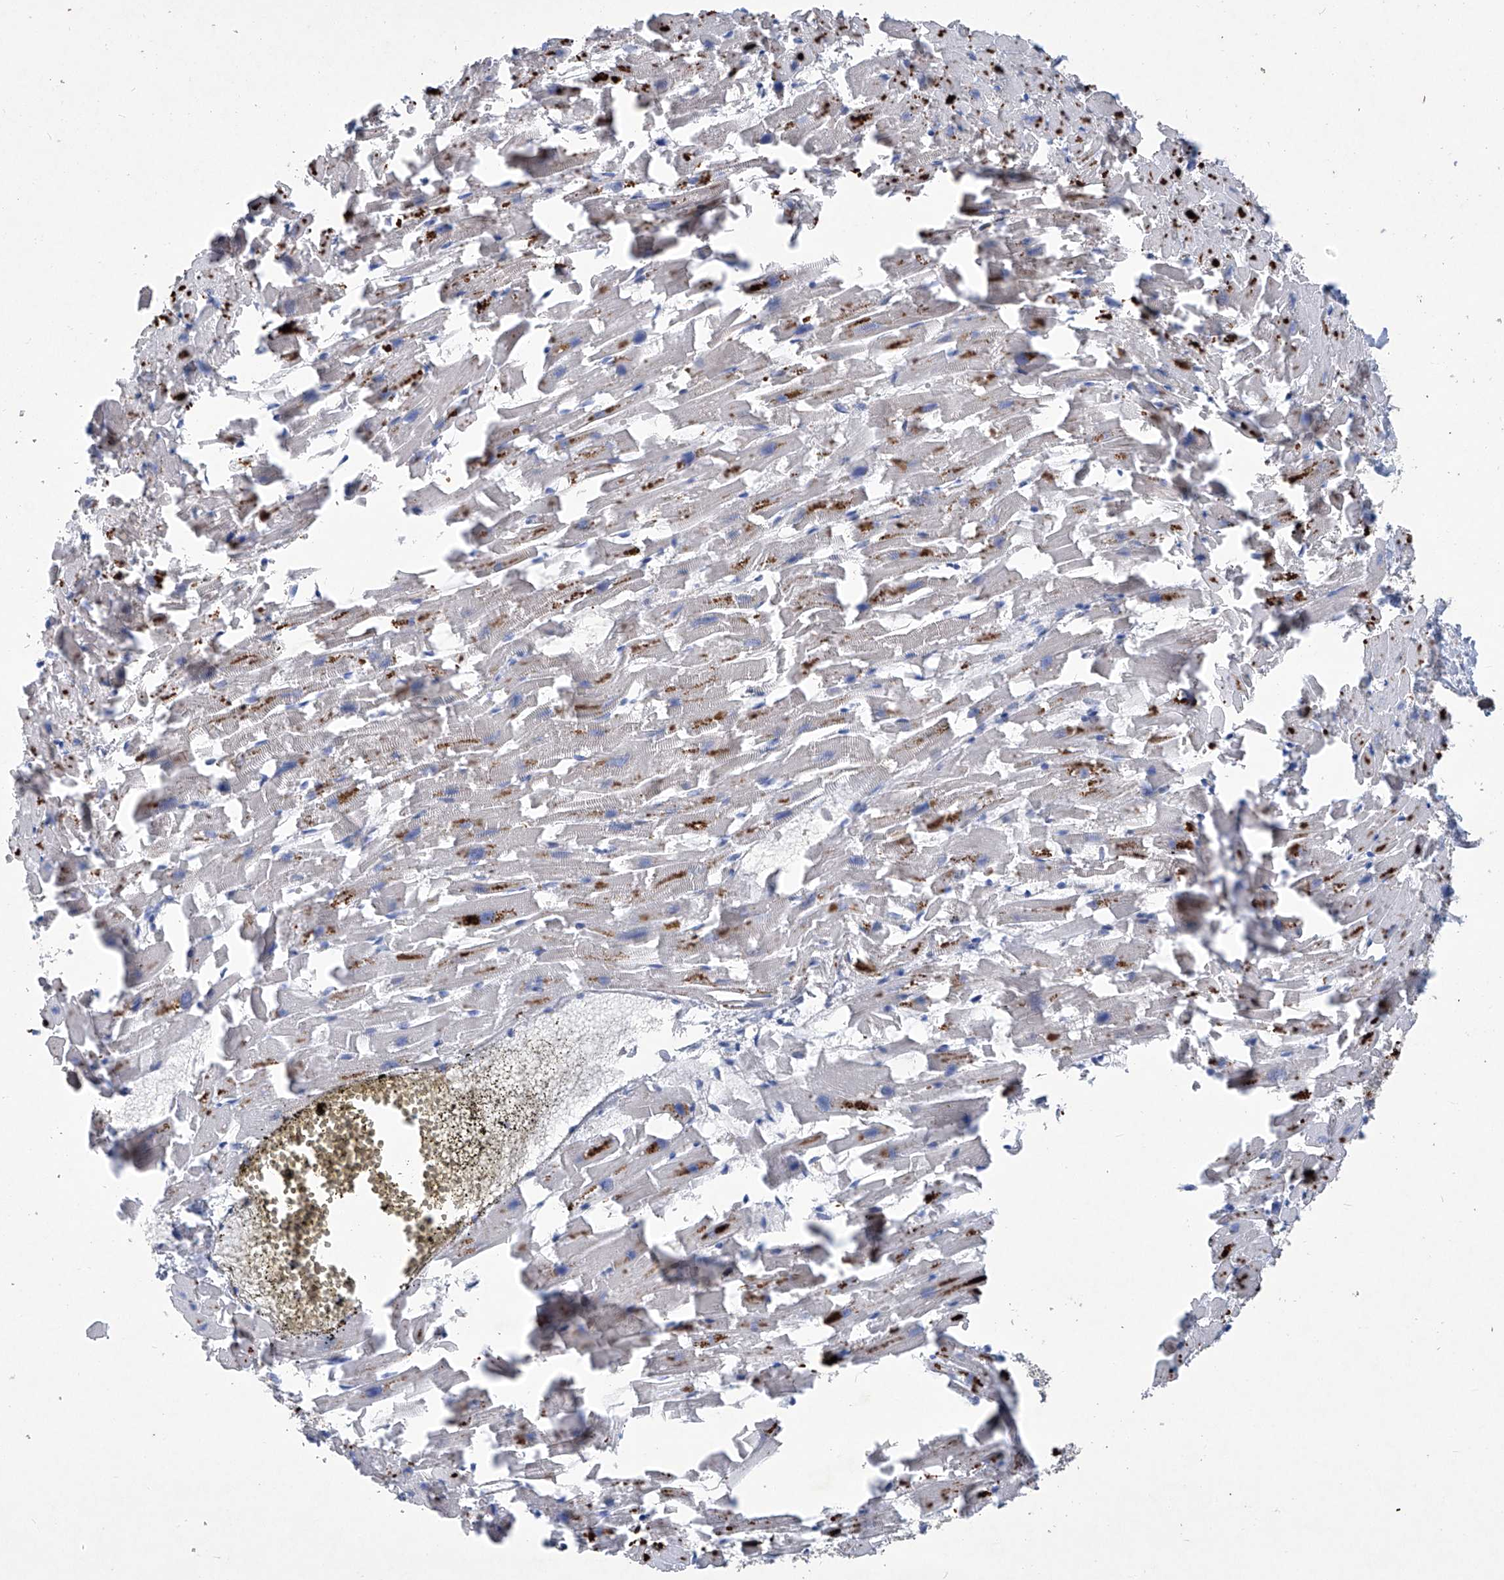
{"staining": {"intensity": "moderate", "quantity": "25%-75%", "location": "cytoplasmic/membranous"}, "tissue": "heart muscle", "cell_type": "Cardiomyocytes", "image_type": "normal", "snomed": [{"axis": "morphology", "description": "Normal tissue, NOS"}, {"axis": "topography", "description": "Heart"}], "caption": "This is a photomicrograph of IHC staining of unremarkable heart muscle, which shows moderate expression in the cytoplasmic/membranous of cardiomyocytes.", "gene": "PCSK5", "patient": {"sex": "female", "age": 64}}